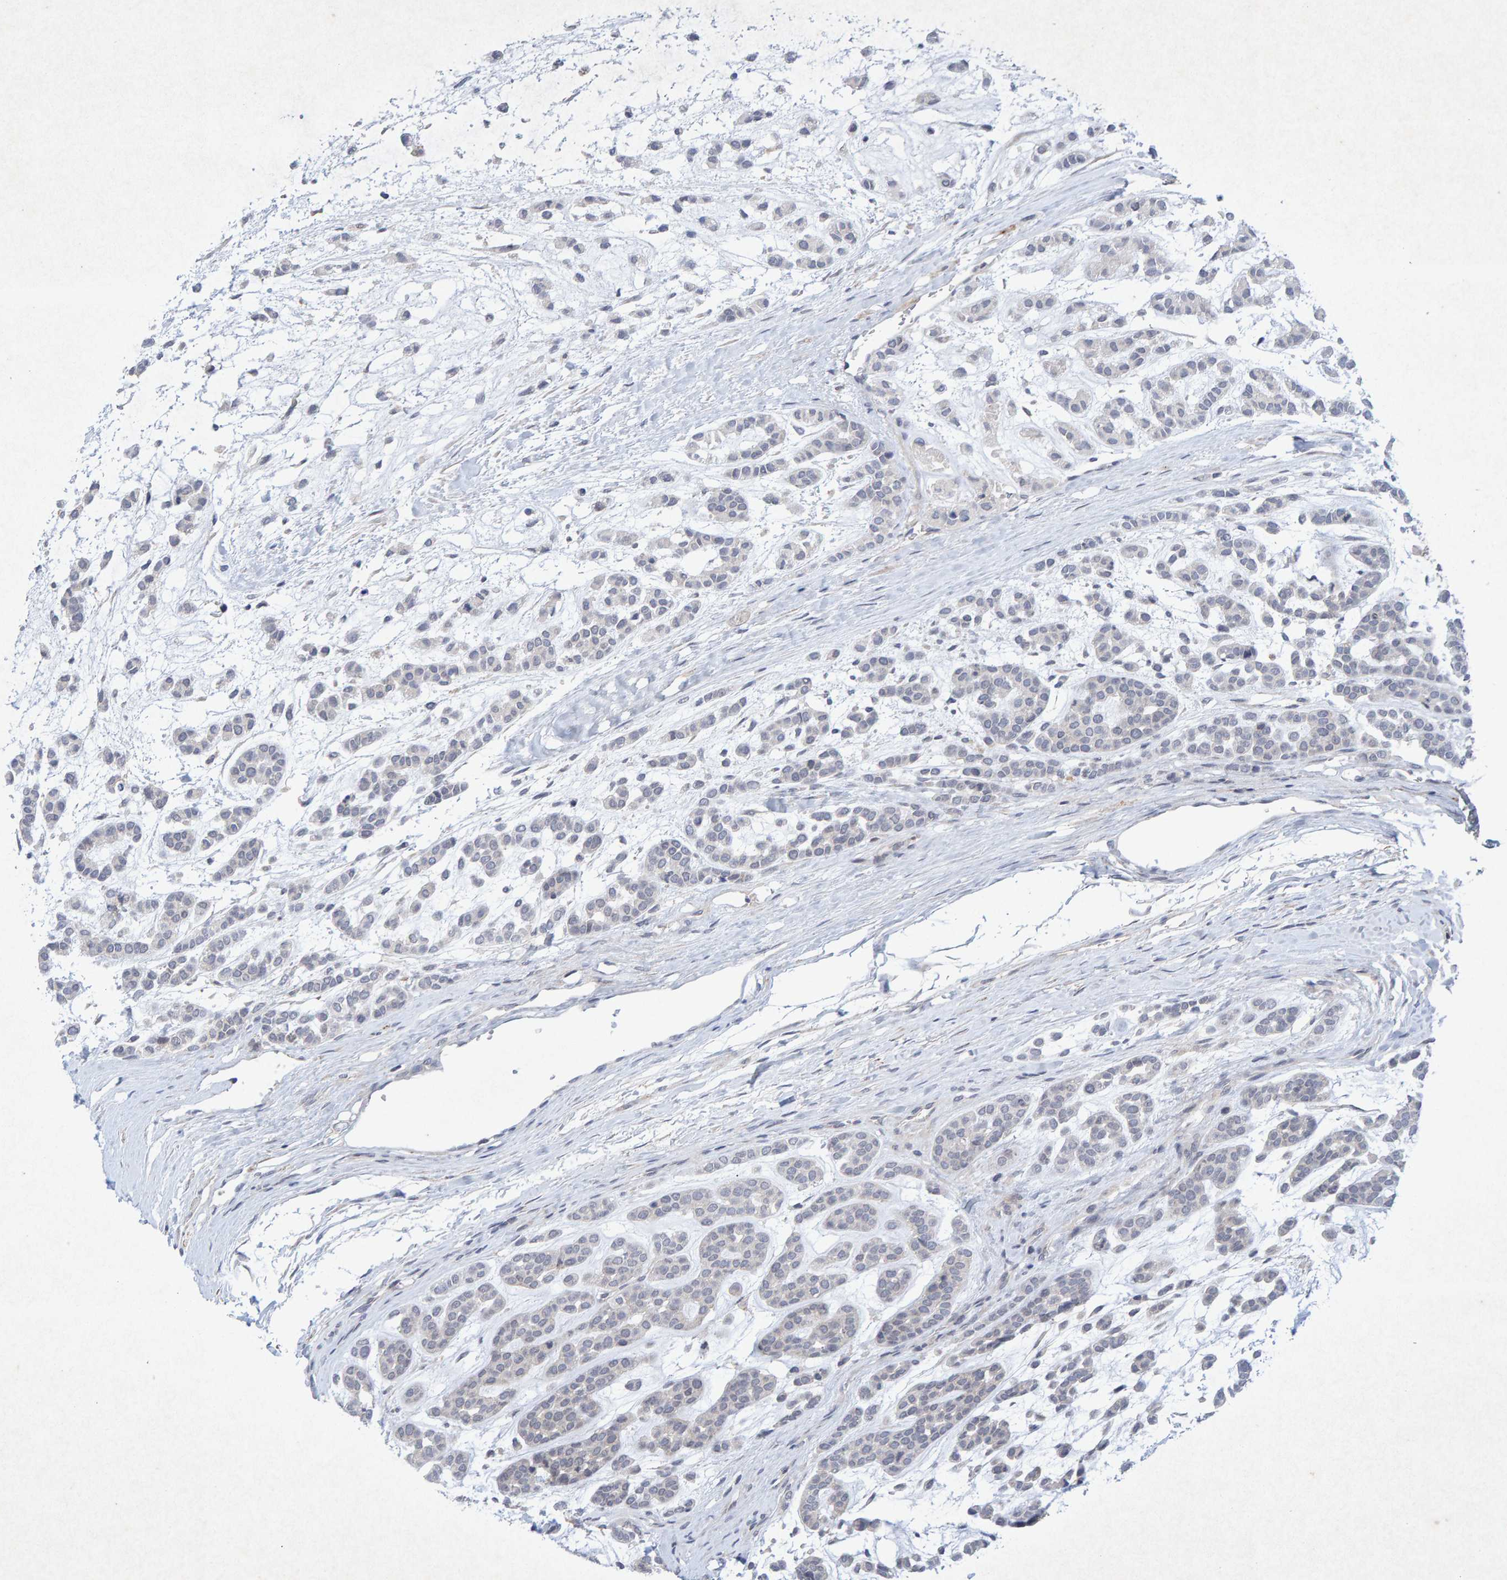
{"staining": {"intensity": "negative", "quantity": "none", "location": "none"}, "tissue": "head and neck cancer", "cell_type": "Tumor cells", "image_type": "cancer", "snomed": [{"axis": "morphology", "description": "Adenocarcinoma, NOS"}, {"axis": "morphology", "description": "Adenoma, NOS"}, {"axis": "topography", "description": "Head-Neck"}], "caption": "This is an immunohistochemistry (IHC) photomicrograph of human head and neck adenoma. There is no staining in tumor cells.", "gene": "CDH2", "patient": {"sex": "female", "age": 55}}